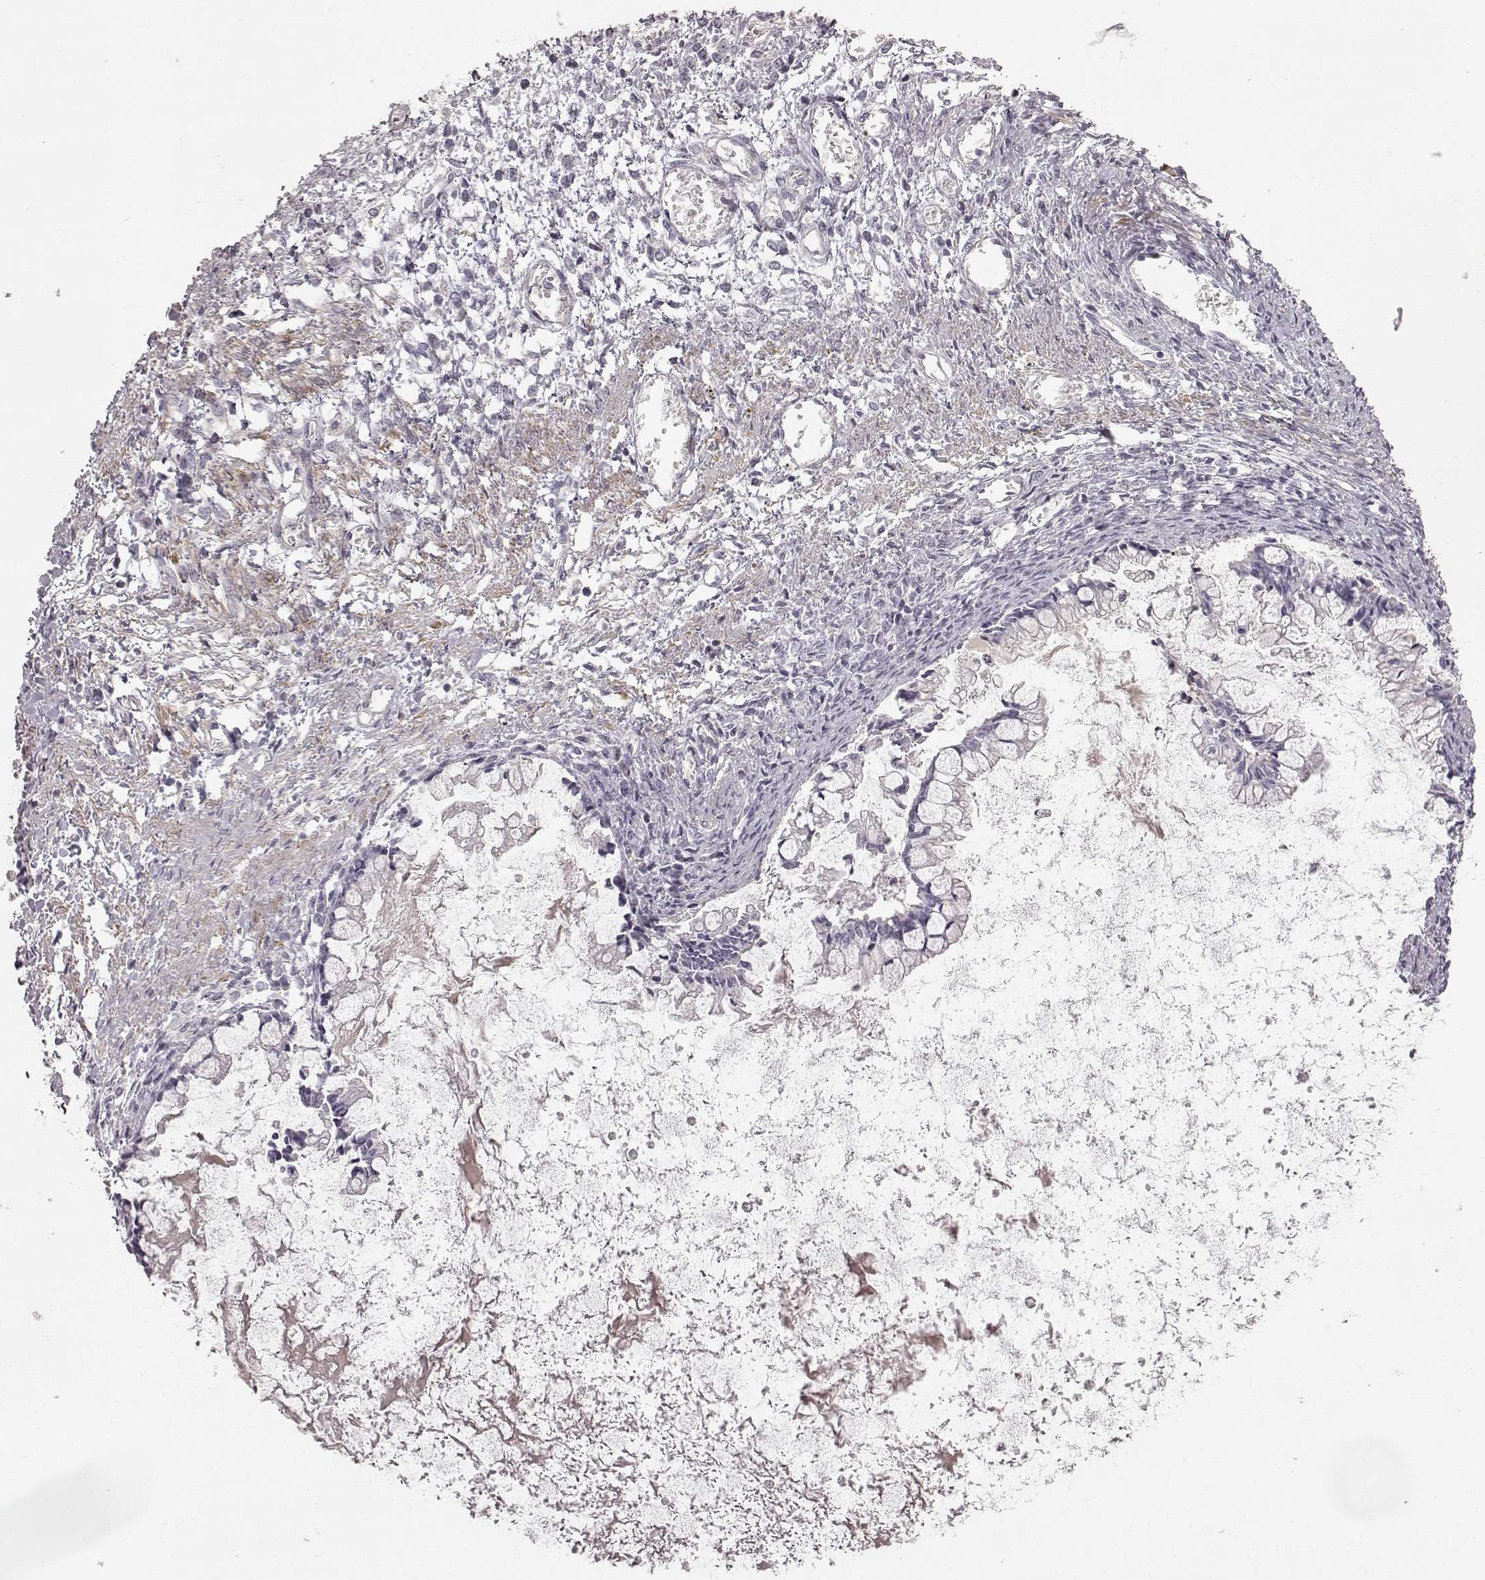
{"staining": {"intensity": "negative", "quantity": "none", "location": "none"}, "tissue": "ovarian cancer", "cell_type": "Tumor cells", "image_type": "cancer", "snomed": [{"axis": "morphology", "description": "Cystadenocarcinoma, mucinous, NOS"}, {"axis": "topography", "description": "Ovary"}], "caption": "This is a micrograph of immunohistochemistry (IHC) staining of ovarian mucinous cystadenocarcinoma, which shows no staining in tumor cells. (DAB immunohistochemistry (IHC), high magnification).", "gene": "PRLHR", "patient": {"sex": "female", "age": 67}}